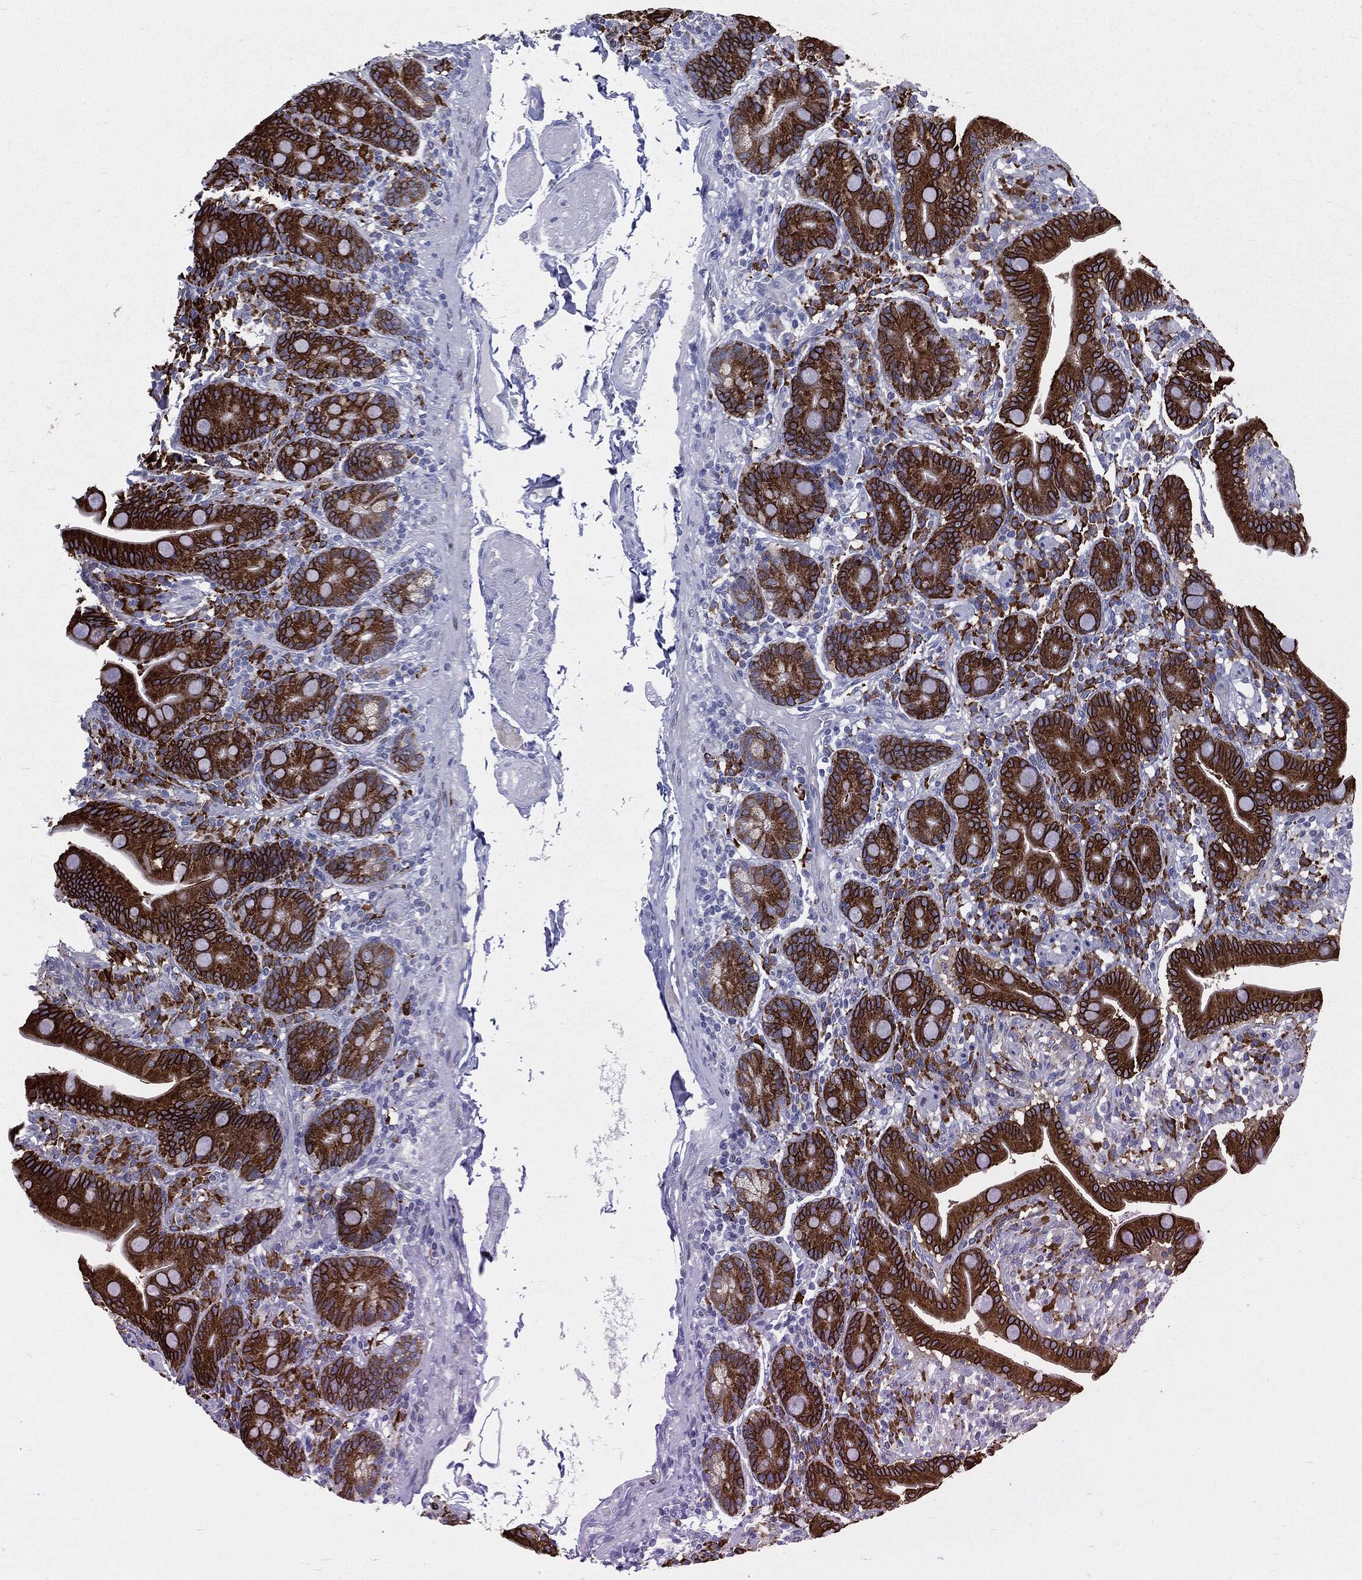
{"staining": {"intensity": "strong", "quantity": ">75%", "location": "cytoplasmic/membranous,nuclear"}, "tissue": "small intestine", "cell_type": "Glandular cells", "image_type": "normal", "snomed": [{"axis": "morphology", "description": "Normal tissue, NOS"}, {"axis": "topography", "description": "Small intestine"}], "caption": "Human small intestine stained for a protein (brown) shows strong cytoplasmic/membranous,nuclear positive positivity in about >75% of glandular cells.", "gene": "PTGS2", "patient": {"sex": "male", "age": 66}}